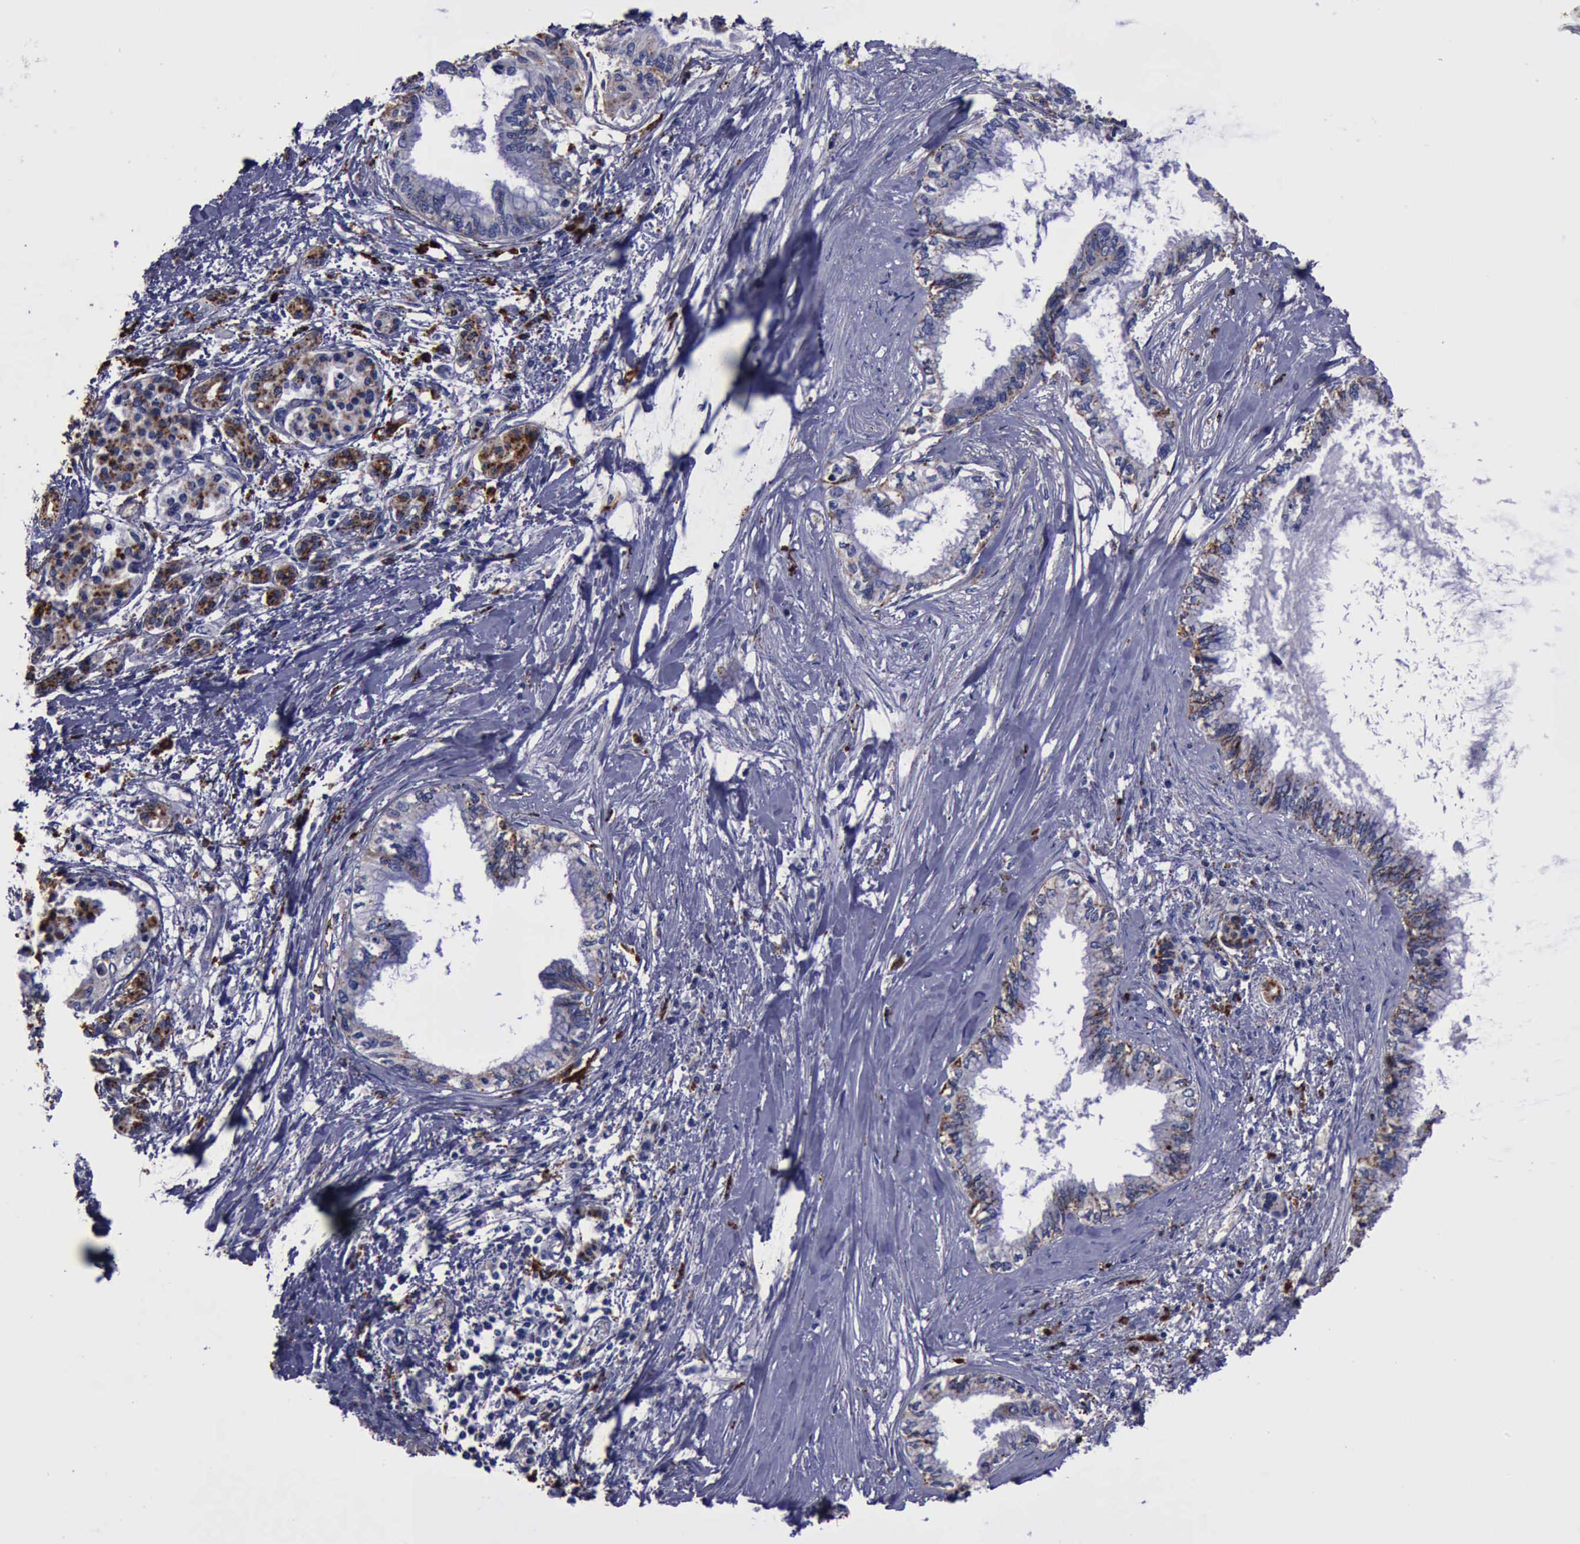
{"staining": {"intensity": "moderate", "quantity": "25%-75%", "location": "cytoplasmic/membranous"}, "tissue": "pancreatic cancer", "cell_type": "Tumor cells", "image_type": "cancer", "snomed": [{"axis": "morphology", "description": "Adenocarcinoma, NOS"}, {"axis": "topography", "description": "Pancreas"}], "caption": "Human adenocarcinoma (pancreatic) stained for a protein (brown) demonstrates moderate cytoplasmic/membranous positive expression in about 25%-75% of tumor cells.", "gene": "CTSD", "patient": {"sex": "female", "age": 64}}